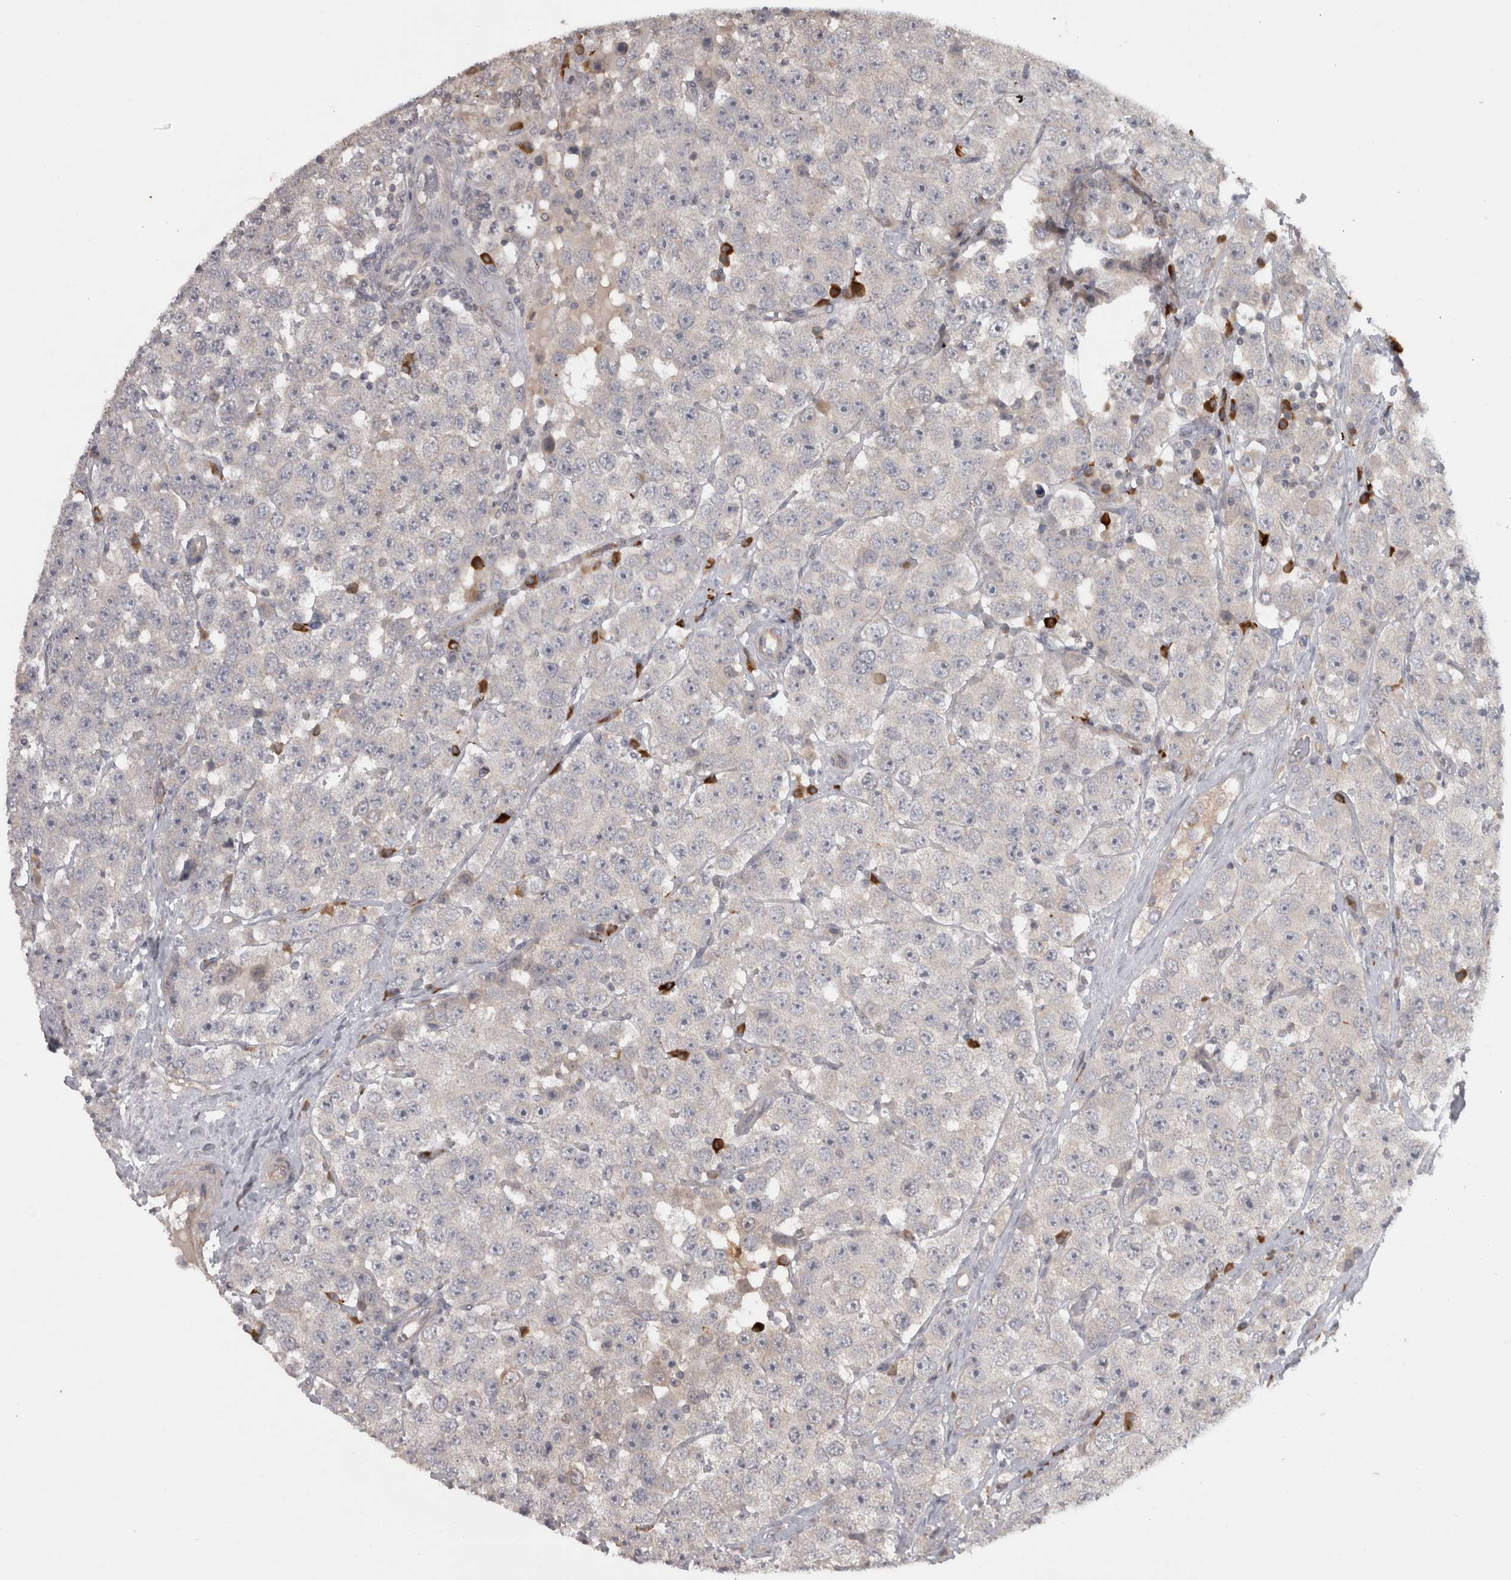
{"staining": {"intensity": "negative", "quantity": "none", "location": "none"}, "tissue": "testis cancer", "cell_type": "Tumor cells", "image_type": "cancer", "snomed": [{"axis": "morphology", "description": "Seminoma, NOS"}, {"axis": "morphology", "description": "Carcinoma, Embryonal, NOS"}, {"axis": "topography", "description": "Testis"}], "caption": "Testis cancer (seminoma) stained for a protein using immunohistochemistry (IHC) reveals no staining tumor cells.", "gene": "SLCO5A1", "patient": {"sex": "male", "age": 28}}